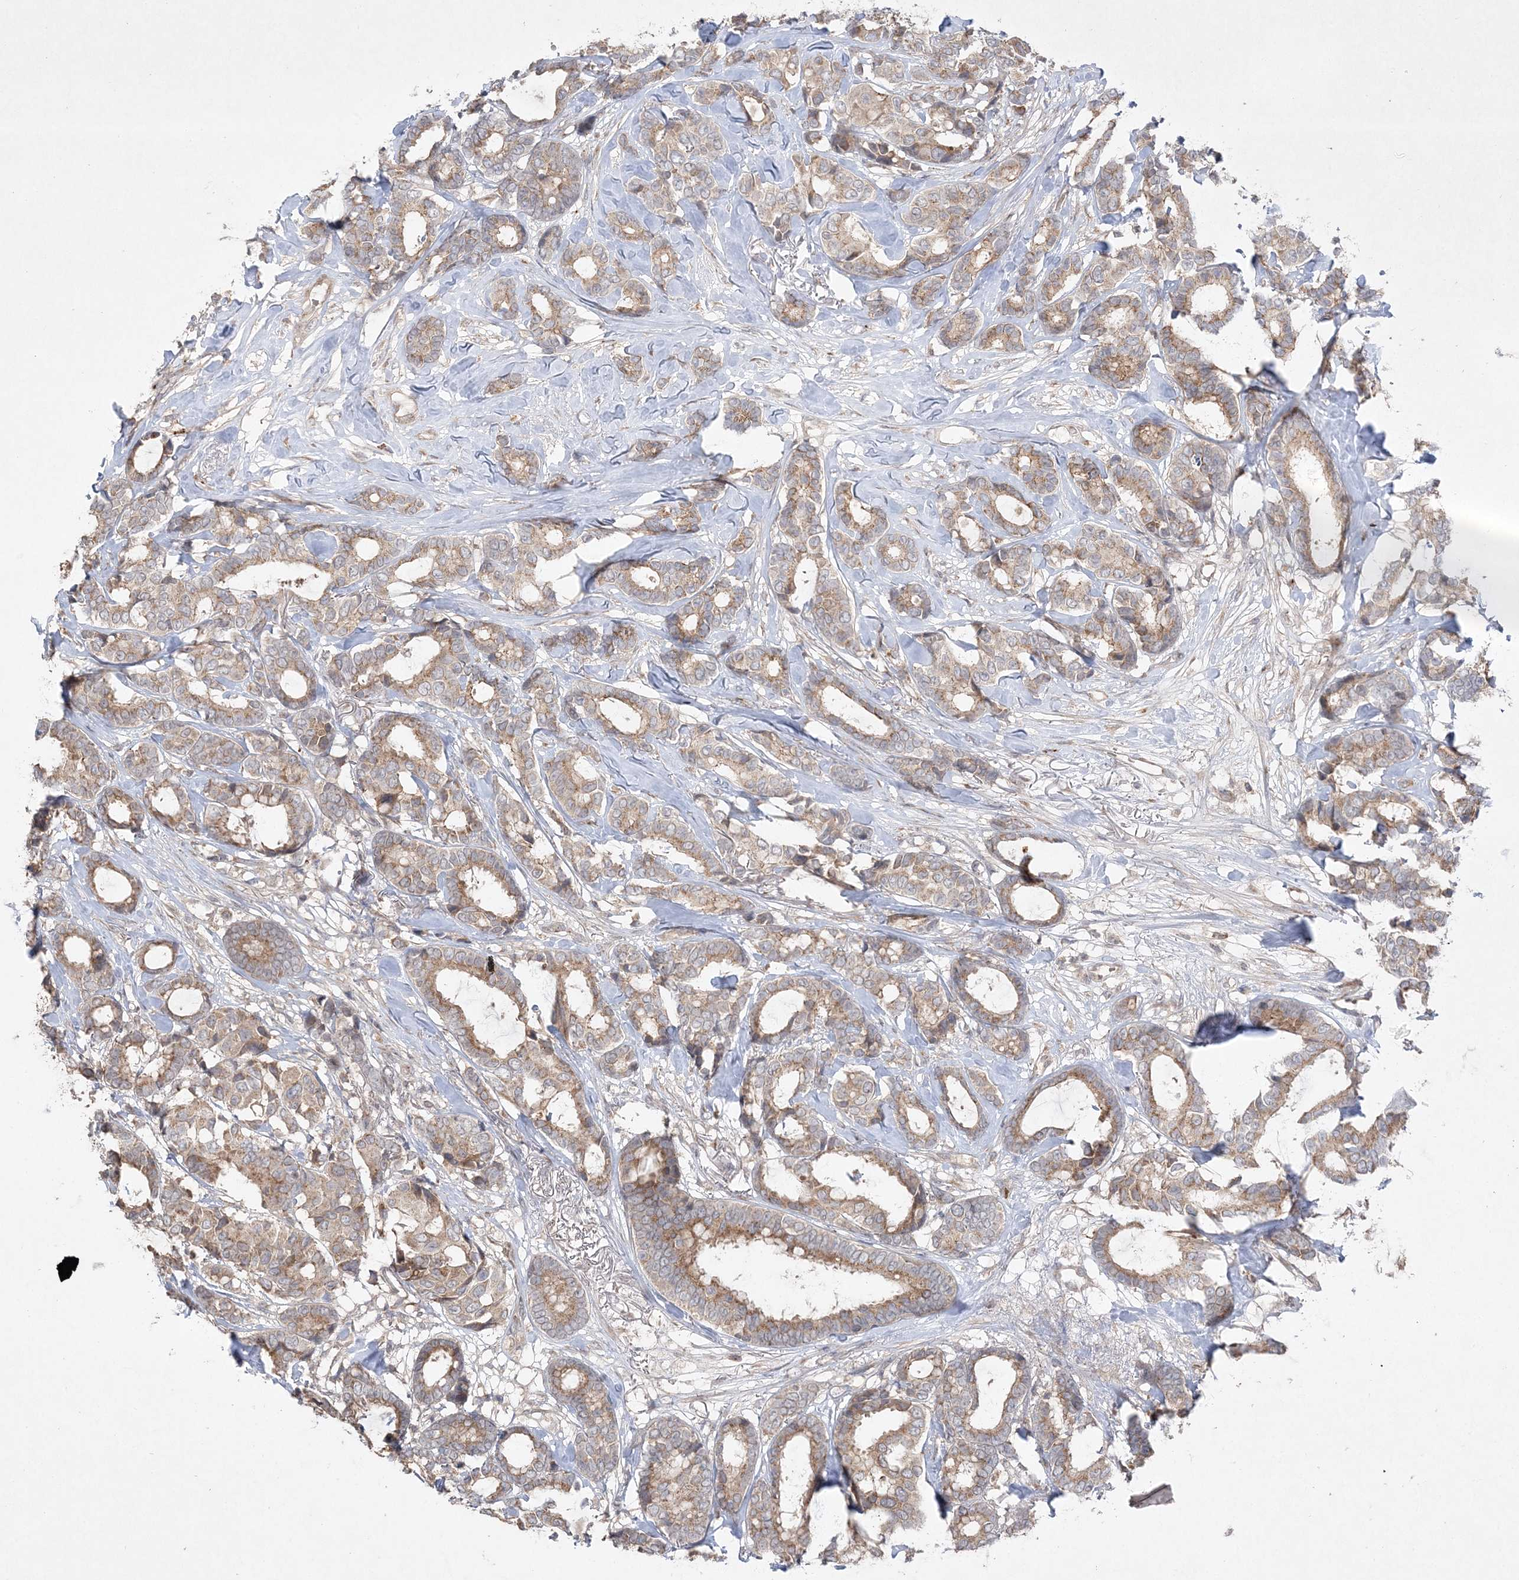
{"staining": {"intensity": "weak", "quantity": ">75%", "location": "cytoplasmic/membranous"}, "tissue": "breast cancer", "cell_type": "Tumor cells", "image_type": "cancer", "snomed": [{"axis": "morphology", "description": "Duct carcinoma"}, {"axis": "topography", "description": "Breast"}], "caption": "Immunohistochemistry staining of breast invasive ductal carcinoma, which exhibits low levels of weak cytoplasmic/membranous expression in about >75% of tumor cells indicating weak cytoplasmic/membranous protein expression. The staining was performed using DAB (brown) for protein detection and nuclei were counterstained in hematoxylin (blue).", "gene": "CLNK", "patient": {"sex": "female", "age": 87}}